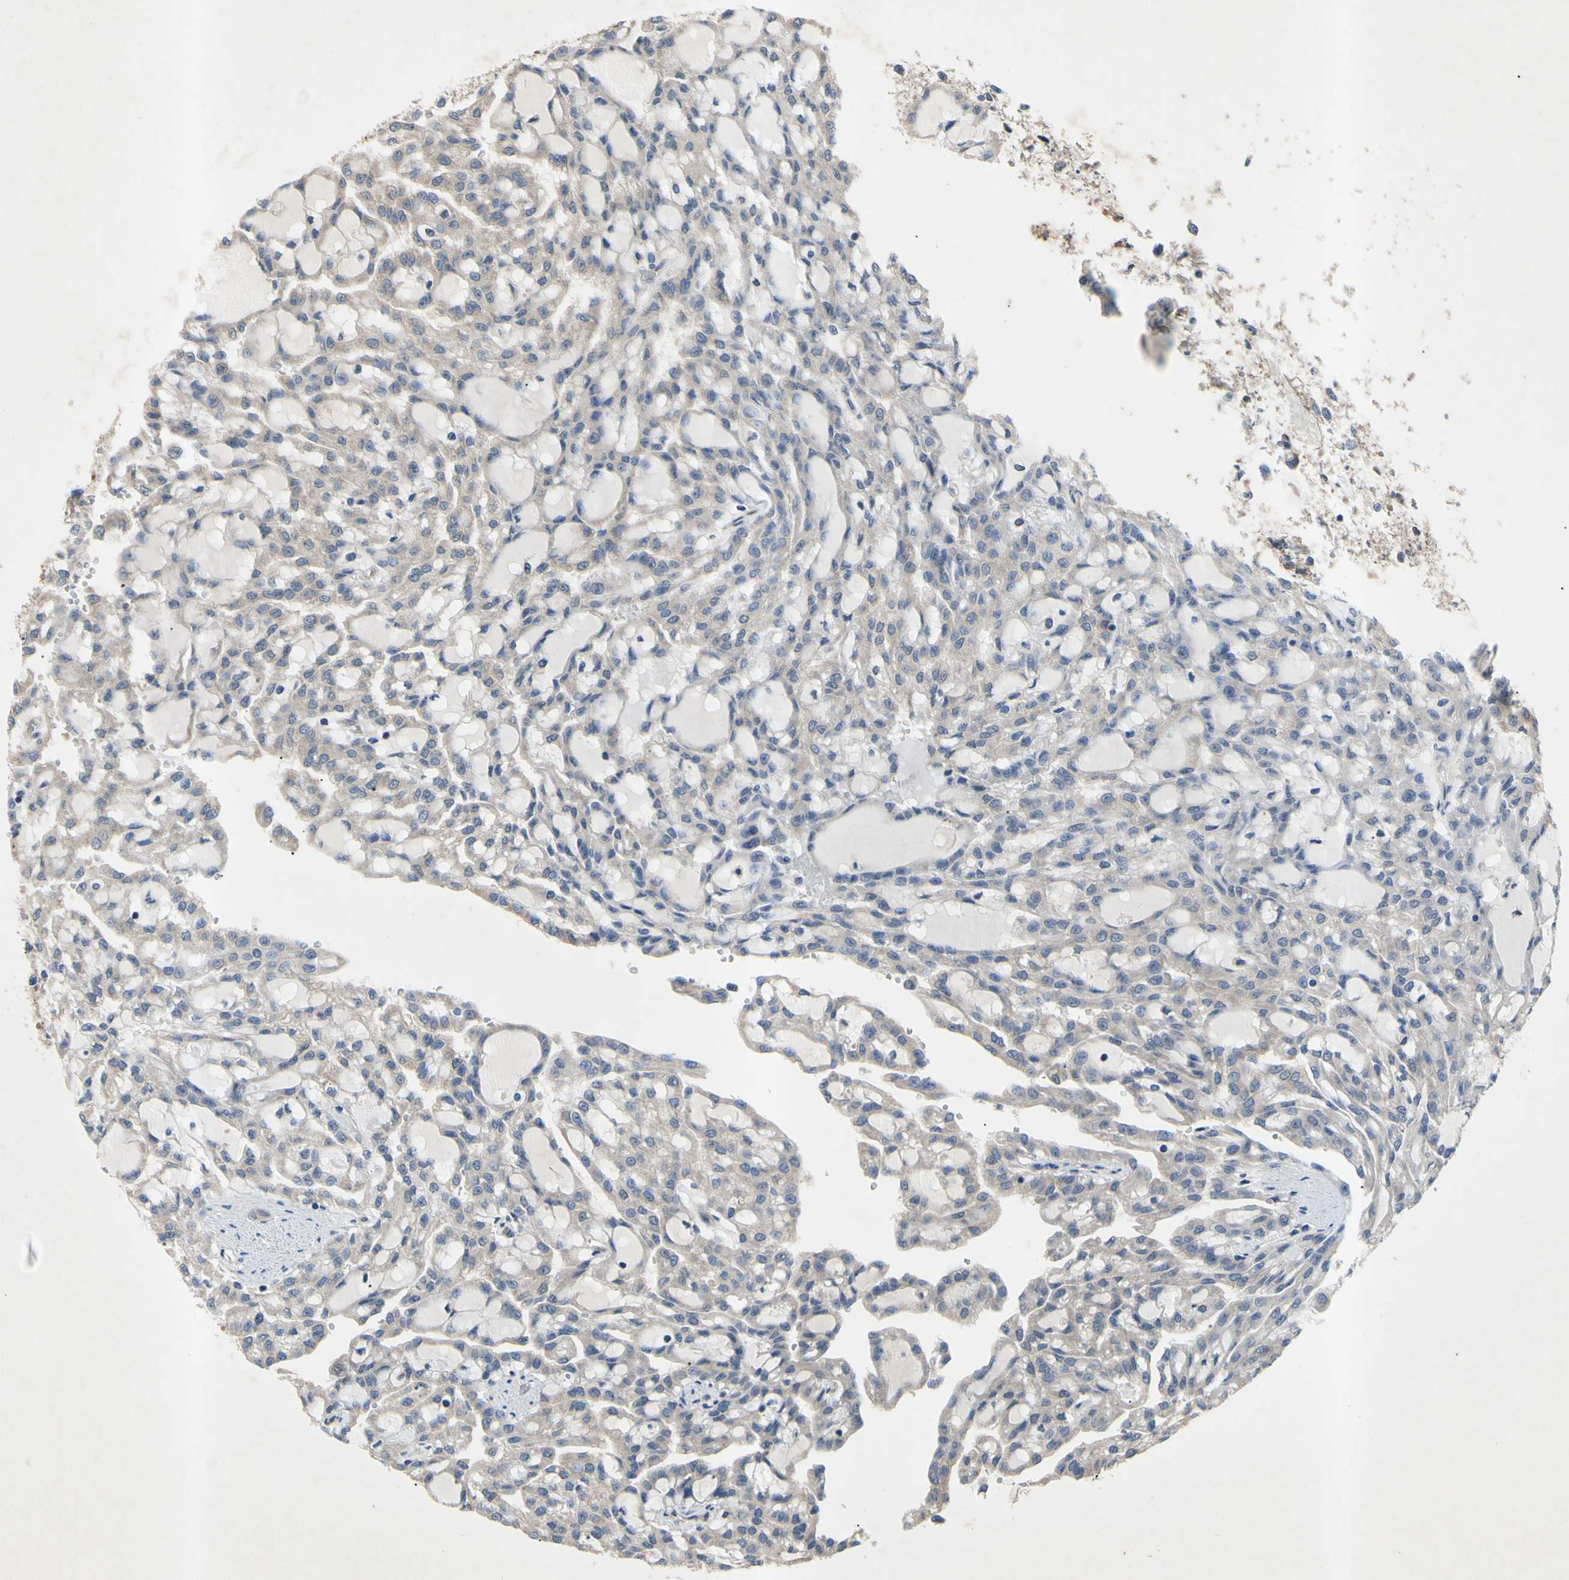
{"staining": {"intensity": "weak", "quantity": ">75%", "location": "cytoplasmic/membranous"}, "tissue": "renal cancer", "cell_type": "Tumor cells", "image_type": "cancer", "snomed": [{"axis": "morphology", "description": "Adenocarcinoma, NOS"}, {"axis": "topography", "description": "Kidney"}], "caption": "The histopathology image demonstrates staining of renal adenocarcinoma, revealing weak cytoplasmic/membranous protein staining (brown color) within tumor cells. (brown staining indicates protein expression, while blue staining denotes nuclei).", "gene": "HILPDA", "patient": {"sex": "male", "age": 63}}